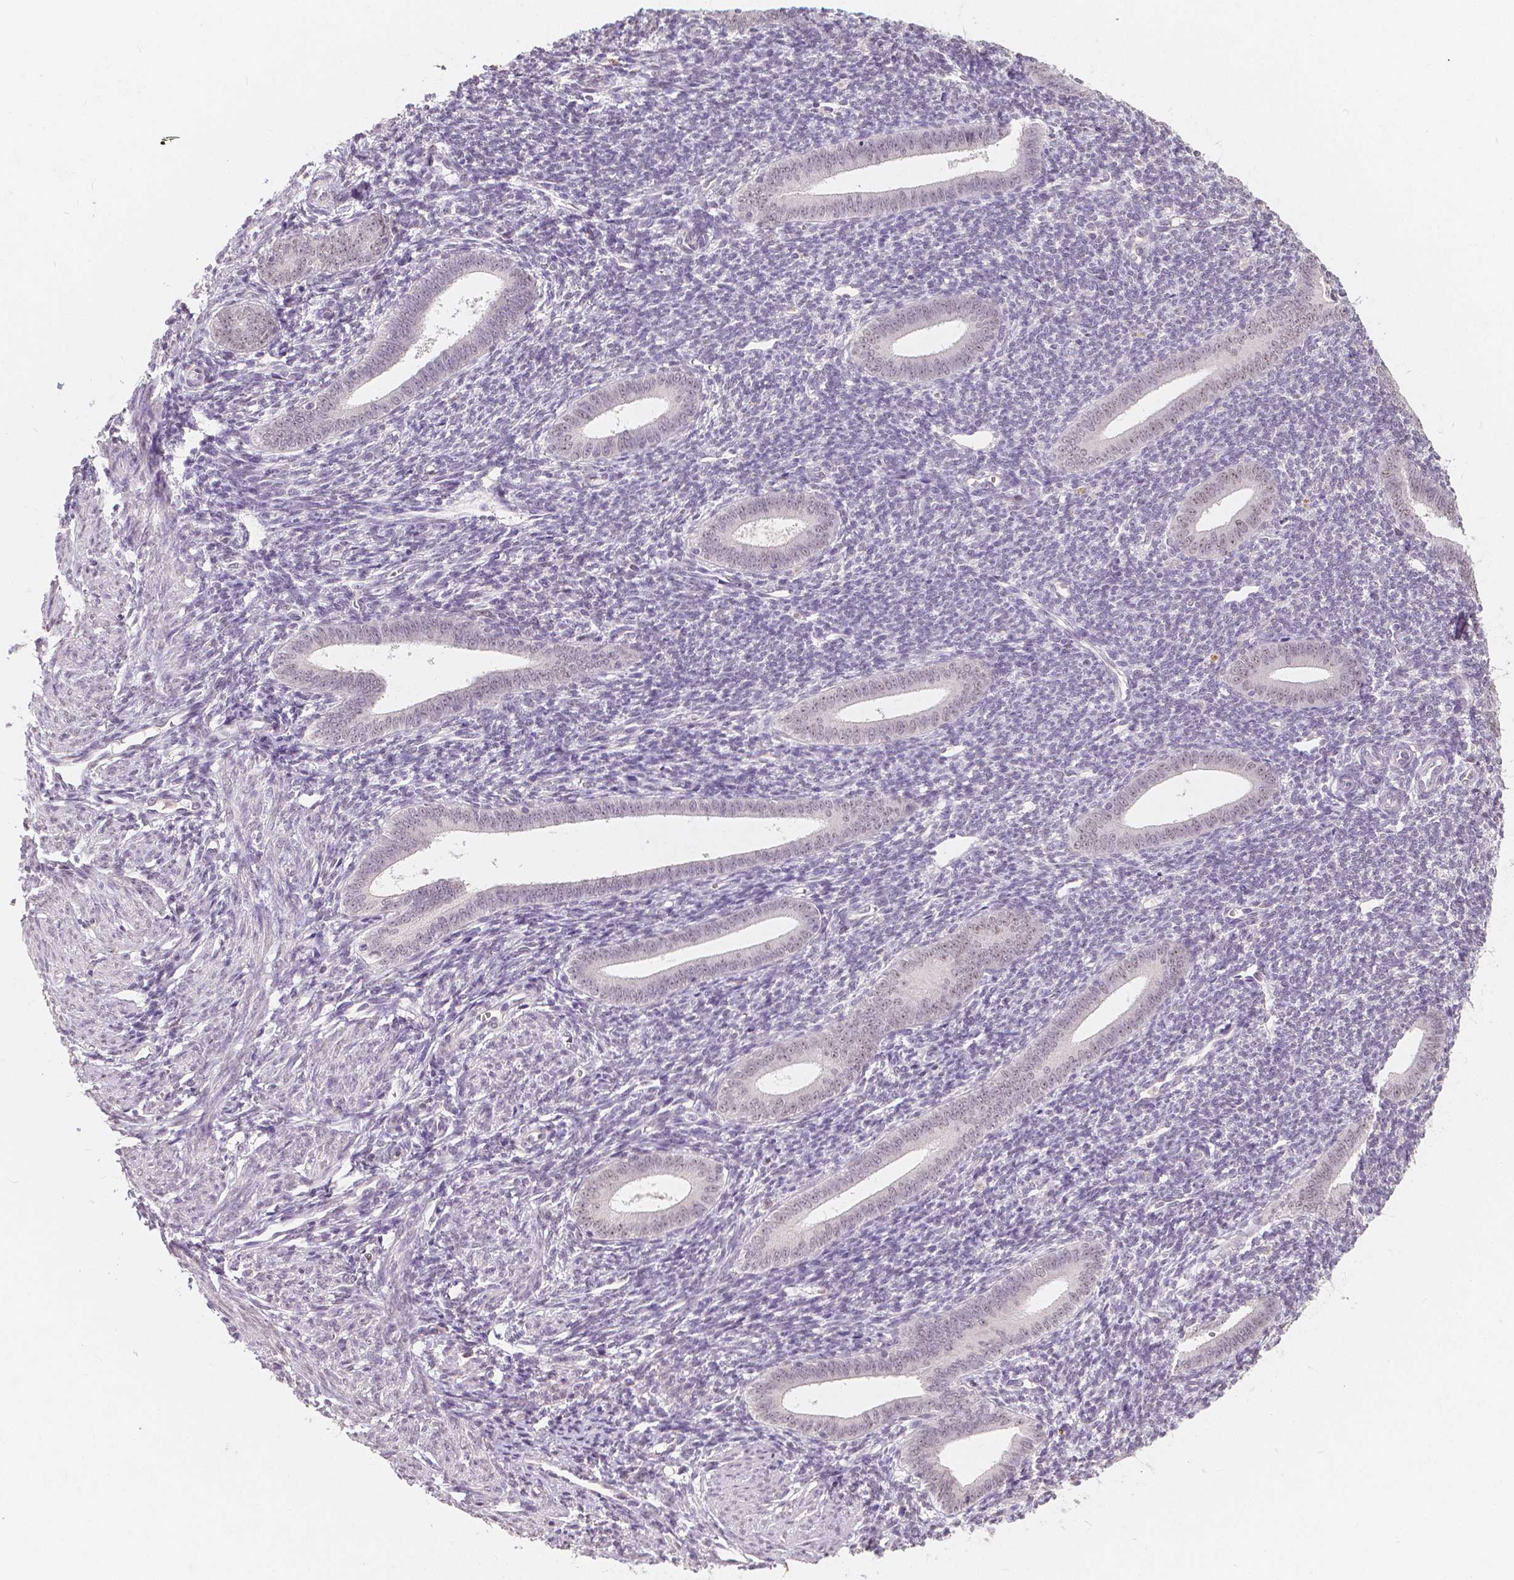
{"staining": {"intensity": "negative", "quantity": "none", "location": "none"}, "tissue": "endometrium", "cell_type": "Cells in endometrial stroma", "image_type": "normal", "snomed": [{"axis": "morphology", "description": "Normal tissue, NOS"}, {"axis": "topography", "description": "Endometrium"}], "caption": "Cells in endometrial stroma show no significant positivity in benign endometrium. (DAB immunohistochemistry (IHC) visualized using brightfield microscopy, high magnification).", "gene": "NOLC1", "patient": {"sex": "female", "age": 25}}